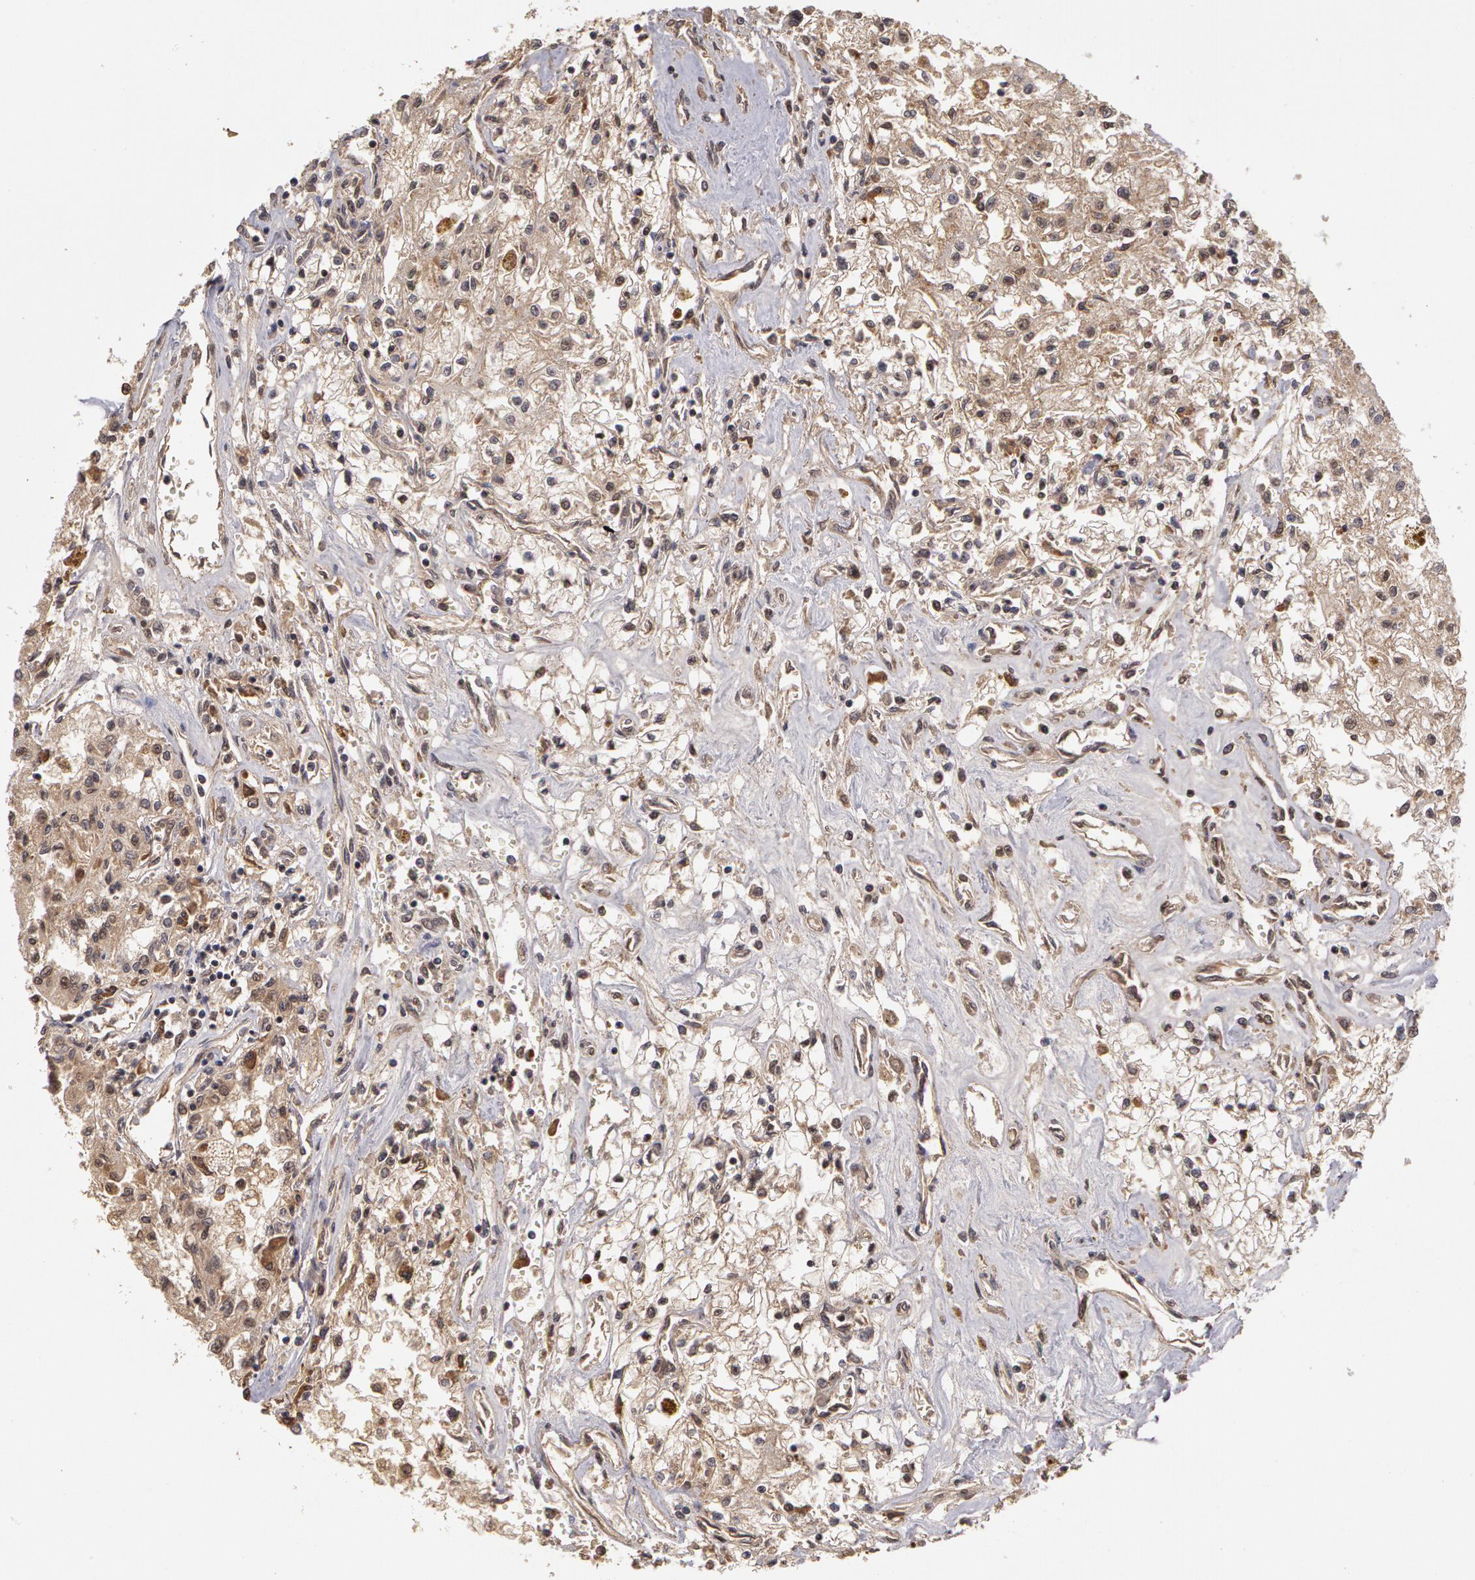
{"staining": {"intensity": "weak", "quantity": "25%-75%", "location": "cytoplasmic/membranous"}, "tissue": "renal cancer", "cell_type": "Tumor cells", "image_type": "cancer", "snomed": [{"axis": "morphology", "description": "Adenocarcinoma, NOS"}, {"axis": "topography", "description": "Kidney"}], "caption": "Immunohistochemistry histopathology image of neoplastic tissue: adenocarcinoma (renal) stained using immunohistochemistry exhibits low levels of weak protein expression localized specifically in the cytoplasmic/membranous of tumor cells, appearing as a cytoplasmic/membranous brown color.", "gene": "GLIS1", "patient": {"sex": "male", "age": 78}}